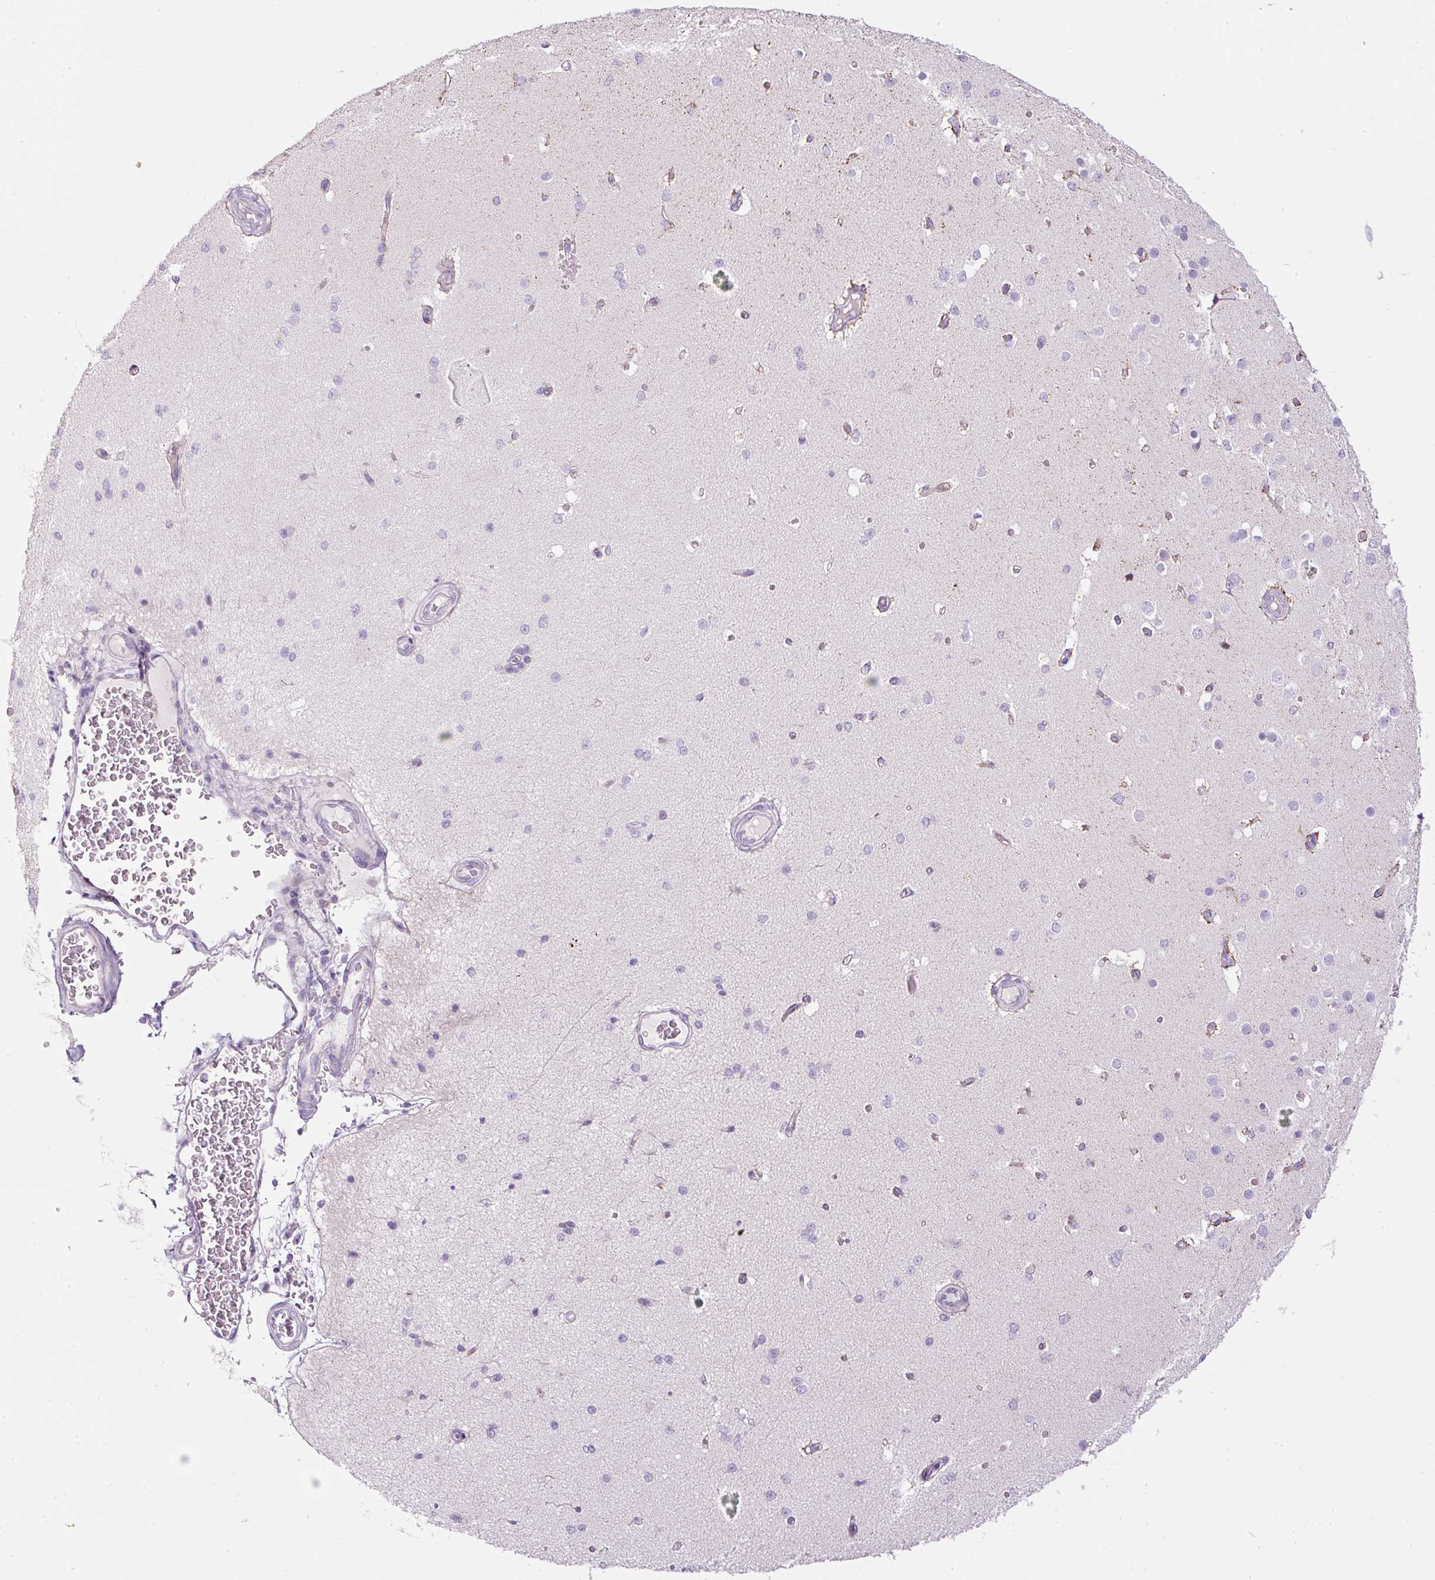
{"staining": {"intensity": "negative", "quantity": "none", "location": "none"}, "tissue": "cerebral cortex", "cell_type": "Endothelial cells", "image_type": "normal", "snomed": [{"axis": "morphology", "description": "Normal tissue, NOS"}, {"axis": "morphology", "description": "Inflammation, NOS"}, {"axis": "topography", "description": "Cerebral cortex"}], "caption": "This is an IHC photomicrograph of benign human cerebral cortex. There is no positivity in endothelial cells.", "gene": "FGFBP3", "patient": {"sex": "male", "age": 6}}